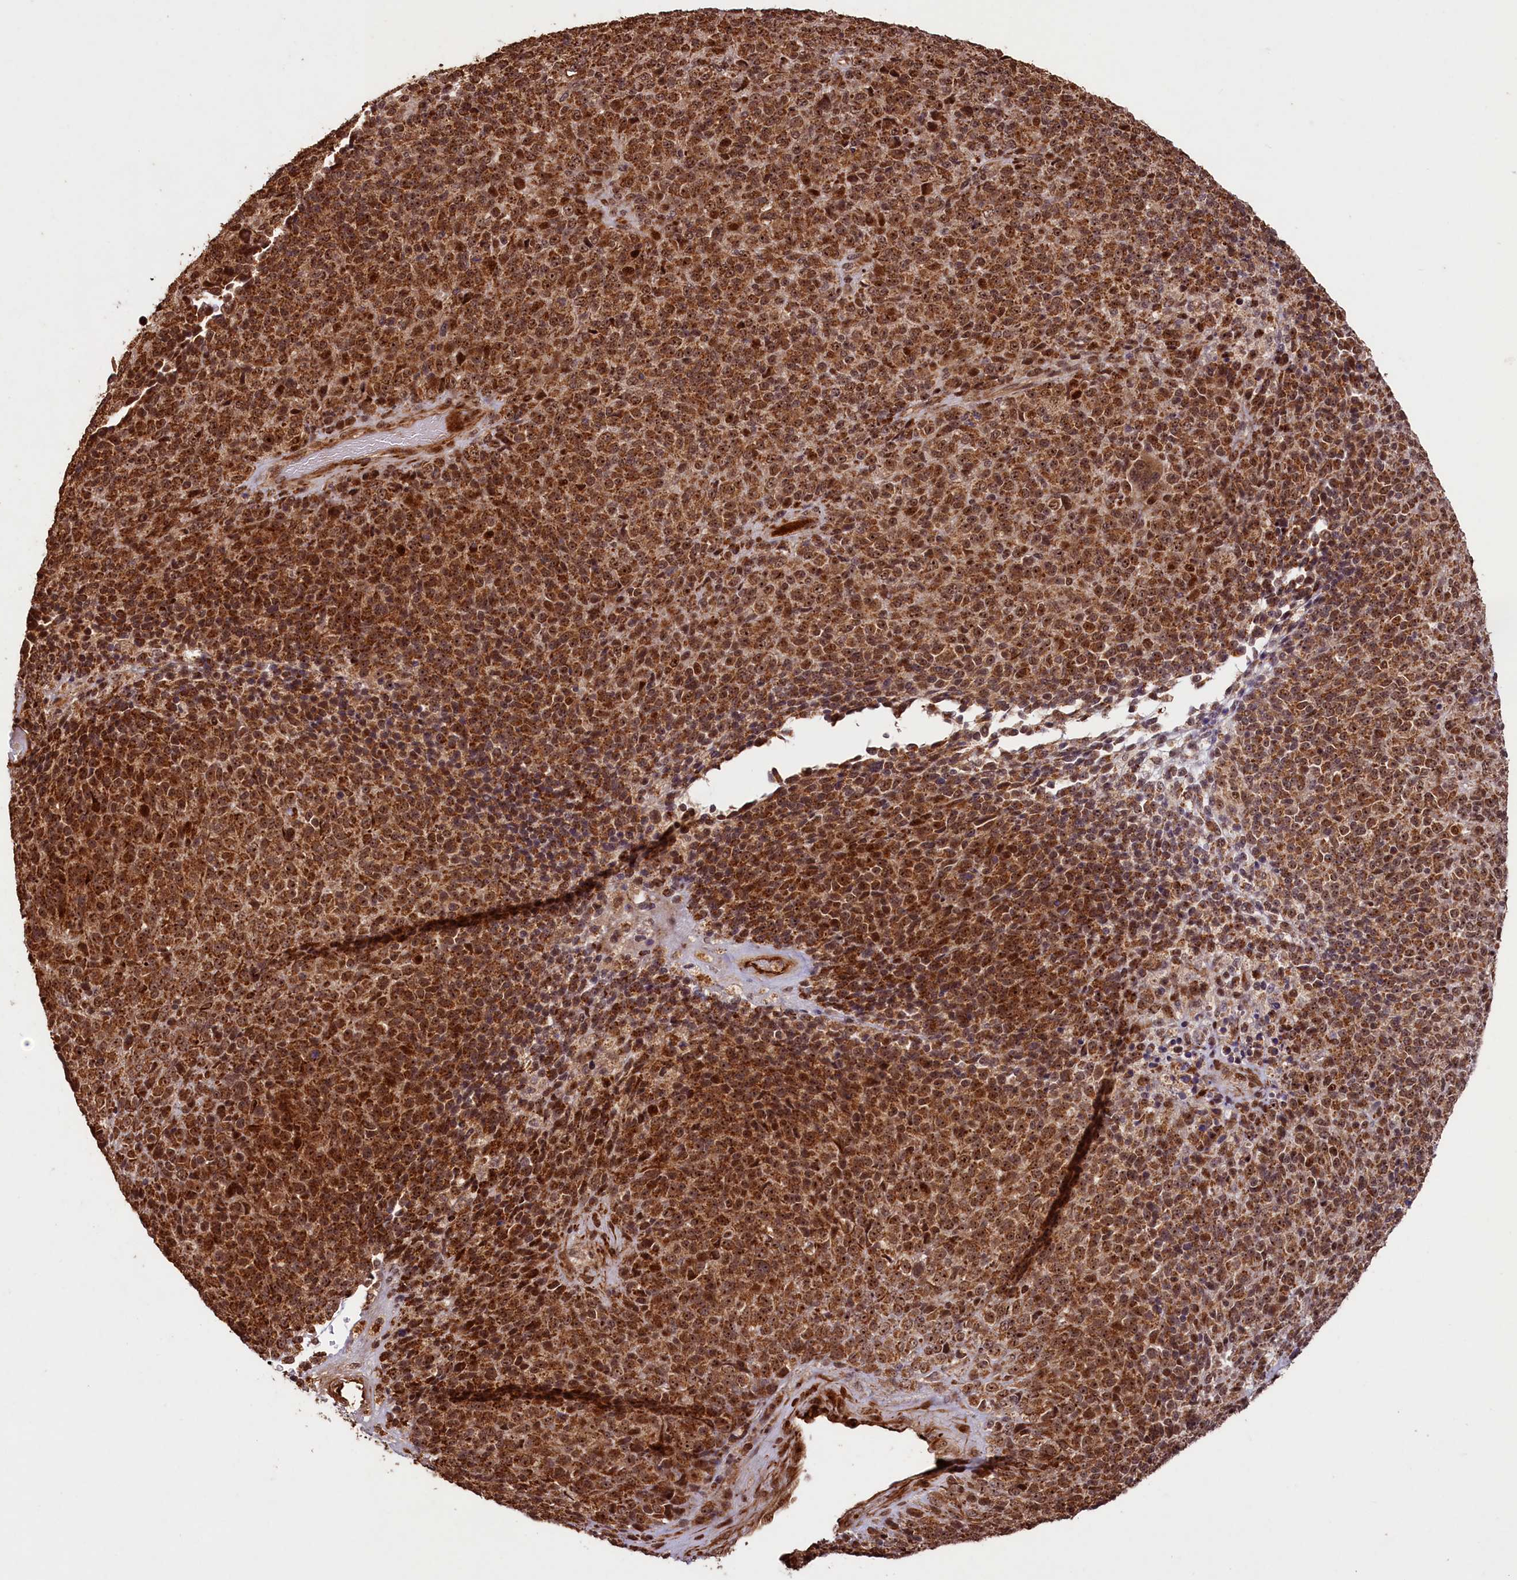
{"staining": {"intensity": "strong", "quantity": ">75%", "location": "cytoplasmic/membranous,nuclear"}, "tissue": "melanoma", "cell_type": "Tumor cells", "image_type": "cancer", "snomed": [{"axis": "morphology", "description": "Malignant melanoma, Metastatic site"}, {"axis": "topography", "description": "Brain"}], "caption": "The micrograph shows immunohistochemical staining of malignant melanoma (metastatic site). There is strong cytoplasmic/membranous and nuclear positivity is seen in about >75% of tumor cells. (IHC, brightfield microscopy, high magnification).", "gene": "SHPRH", "patient": {"sex": "female", "age": 56}}